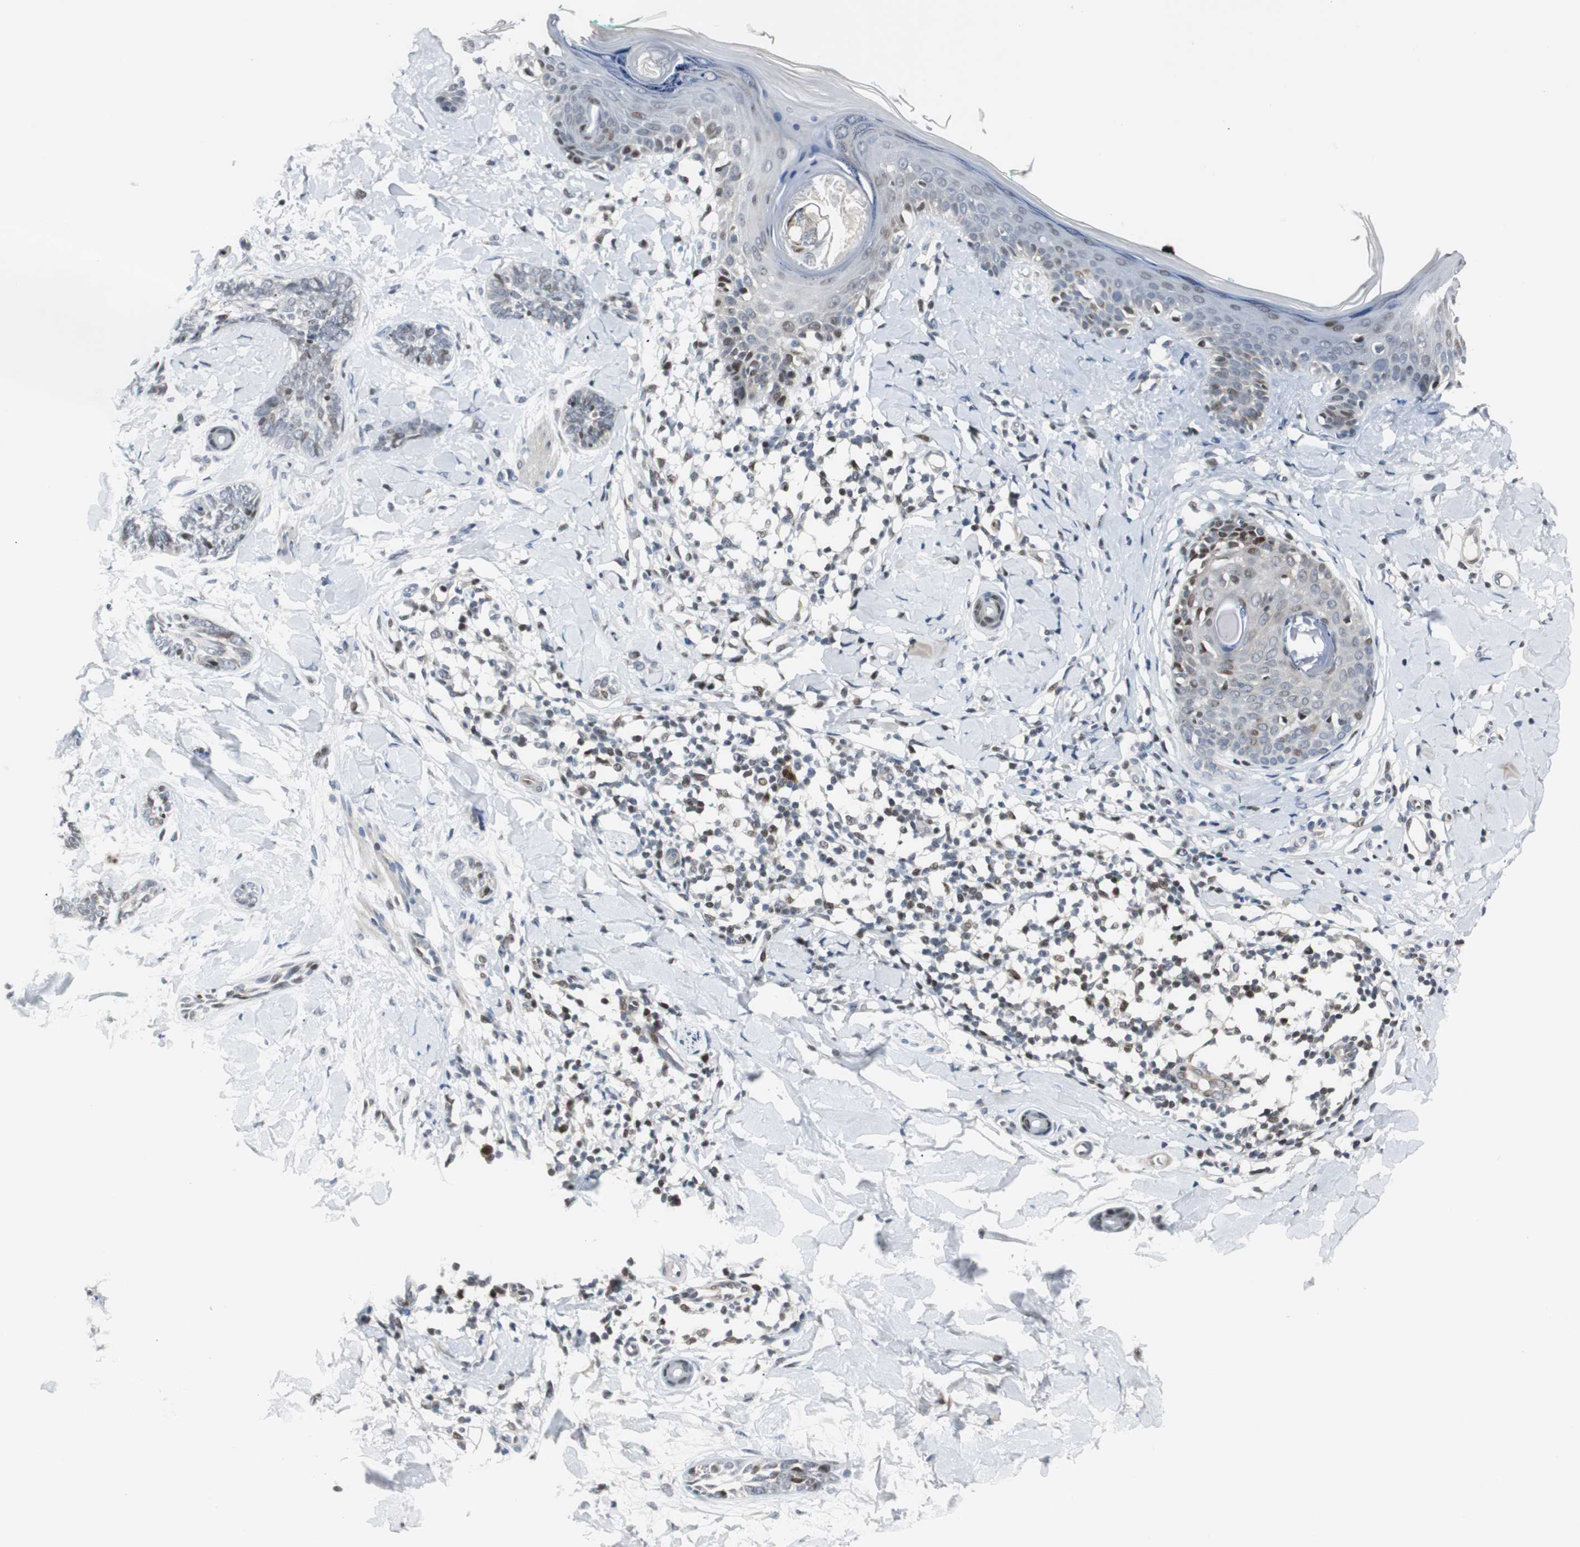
{"staining": {"intensity": "weak", "quantity": "<25%", "location": "nuclear"}, "tissue": "skin cancer", "cell_type": "Tumor cells", "image_type": "cancer", "snomed": [{"axis": "morphology", "description": "Basal cell carcinoma"}, {"axis": "topography", "description": "Skin"}], "caption": "Protein analysis of skin basal cell carcinoma displays no significant expression in tumor cells. (DAB (3,3'-diaminobenzidine) IHC visualized using brightfield microscopy, high magnification).", "gene": "RAD1", "patient": {"sex": "female", "age": 58}}